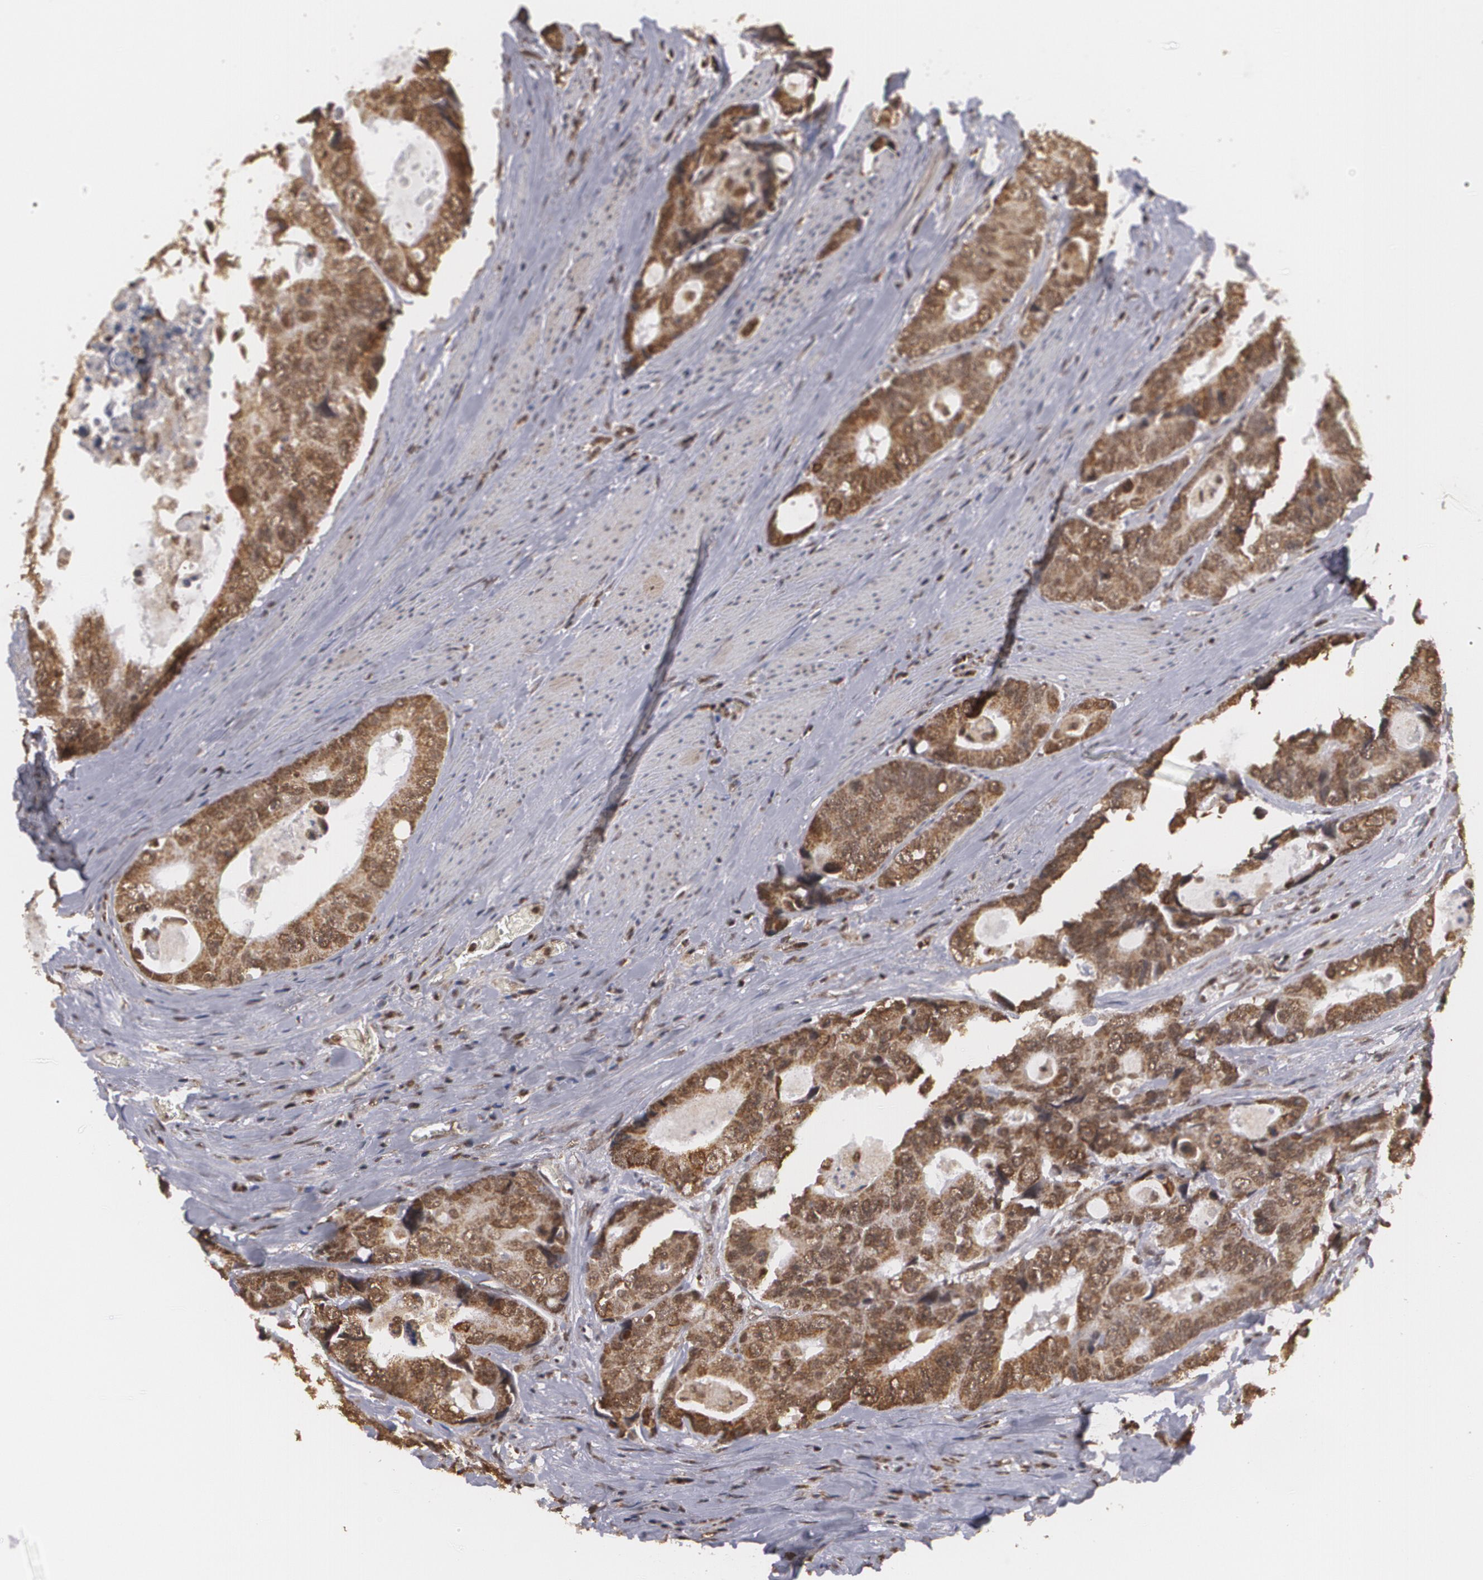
{"staining": {"intensity": "moderate", "quantity": ">75%", "location": "cytoplasmic/membranous"}, "tissue": "colorectal cancer", "cell_type": "Tumor cells", "image_type": "cancer", "snomed": [{"axis": "morphology", "description": "Adenocarcinoma, NOS"}, {"axis": "topography", "description": "Rectum"}], "caption": "Protein staining of colorectal cancer (adenocarcinoma) tissue exhibits moderate cytoplasmic/membranous staining in approximately >75% of tumor cells.", "gene": "MXD1", "patient": {"sex": "female", "age": 67}}